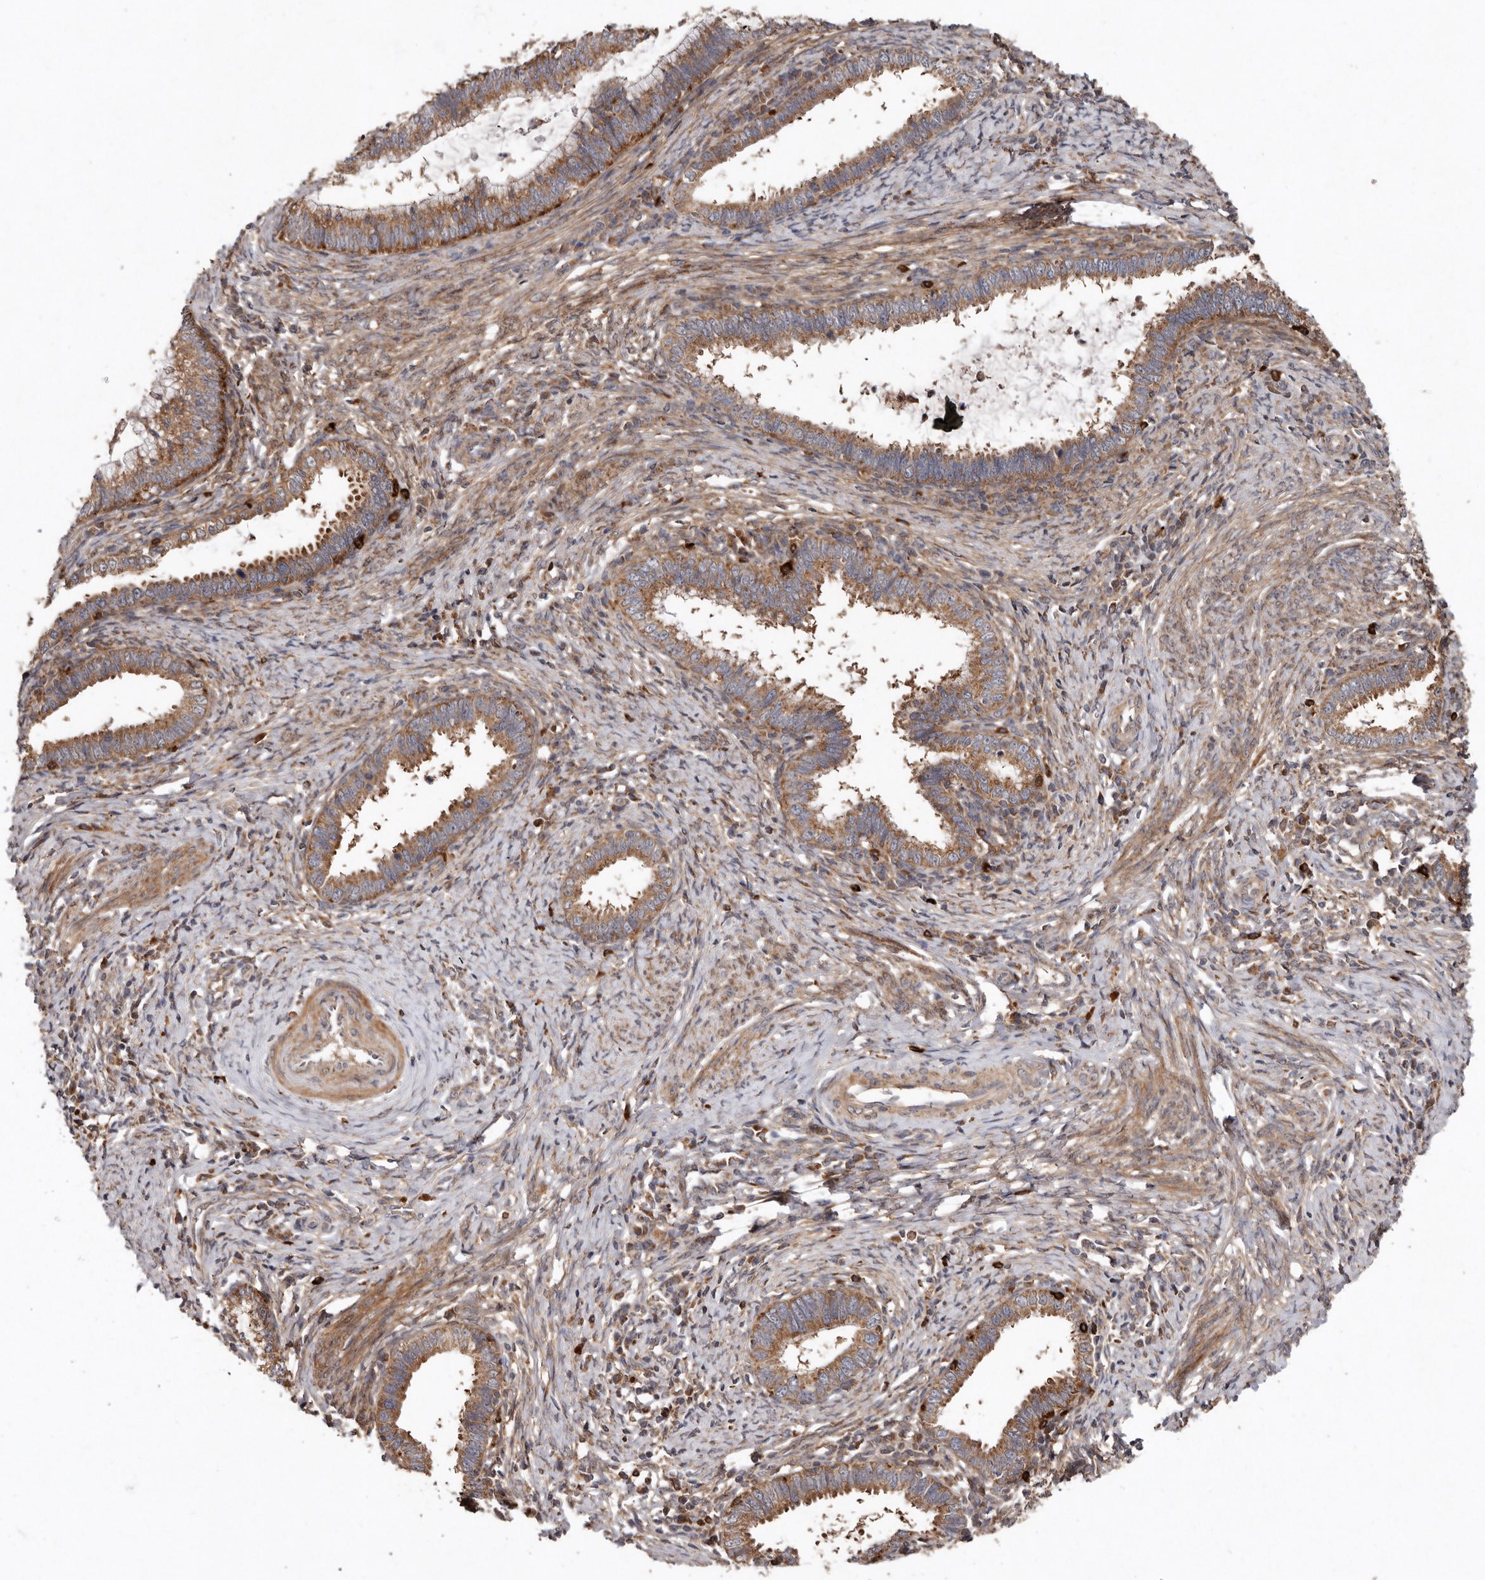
{"staining": {"intensity": "moderate", "quantity": ">75%", "location": "cytoplasmic/membranous"}, "tissue": "cervical cancer", "cell_type": "Tumor cells", "image_type": "cancer", "snomed": [{"axis": "morphology", "description": "Adenocarcinoma, NOS"}, {"axis": "topography", "description": "Cervix"}], "caption": "Brown immunohistochemical staining in cervical adenocarcinoma shows moderate cytoplasmic/membranous expression in about >75% of tumor cells. (Brightfield microscopy of DAB IHC at high magnification).", "gene": "GOT1L1", "patient": {"sex": "female", "age": 36}}